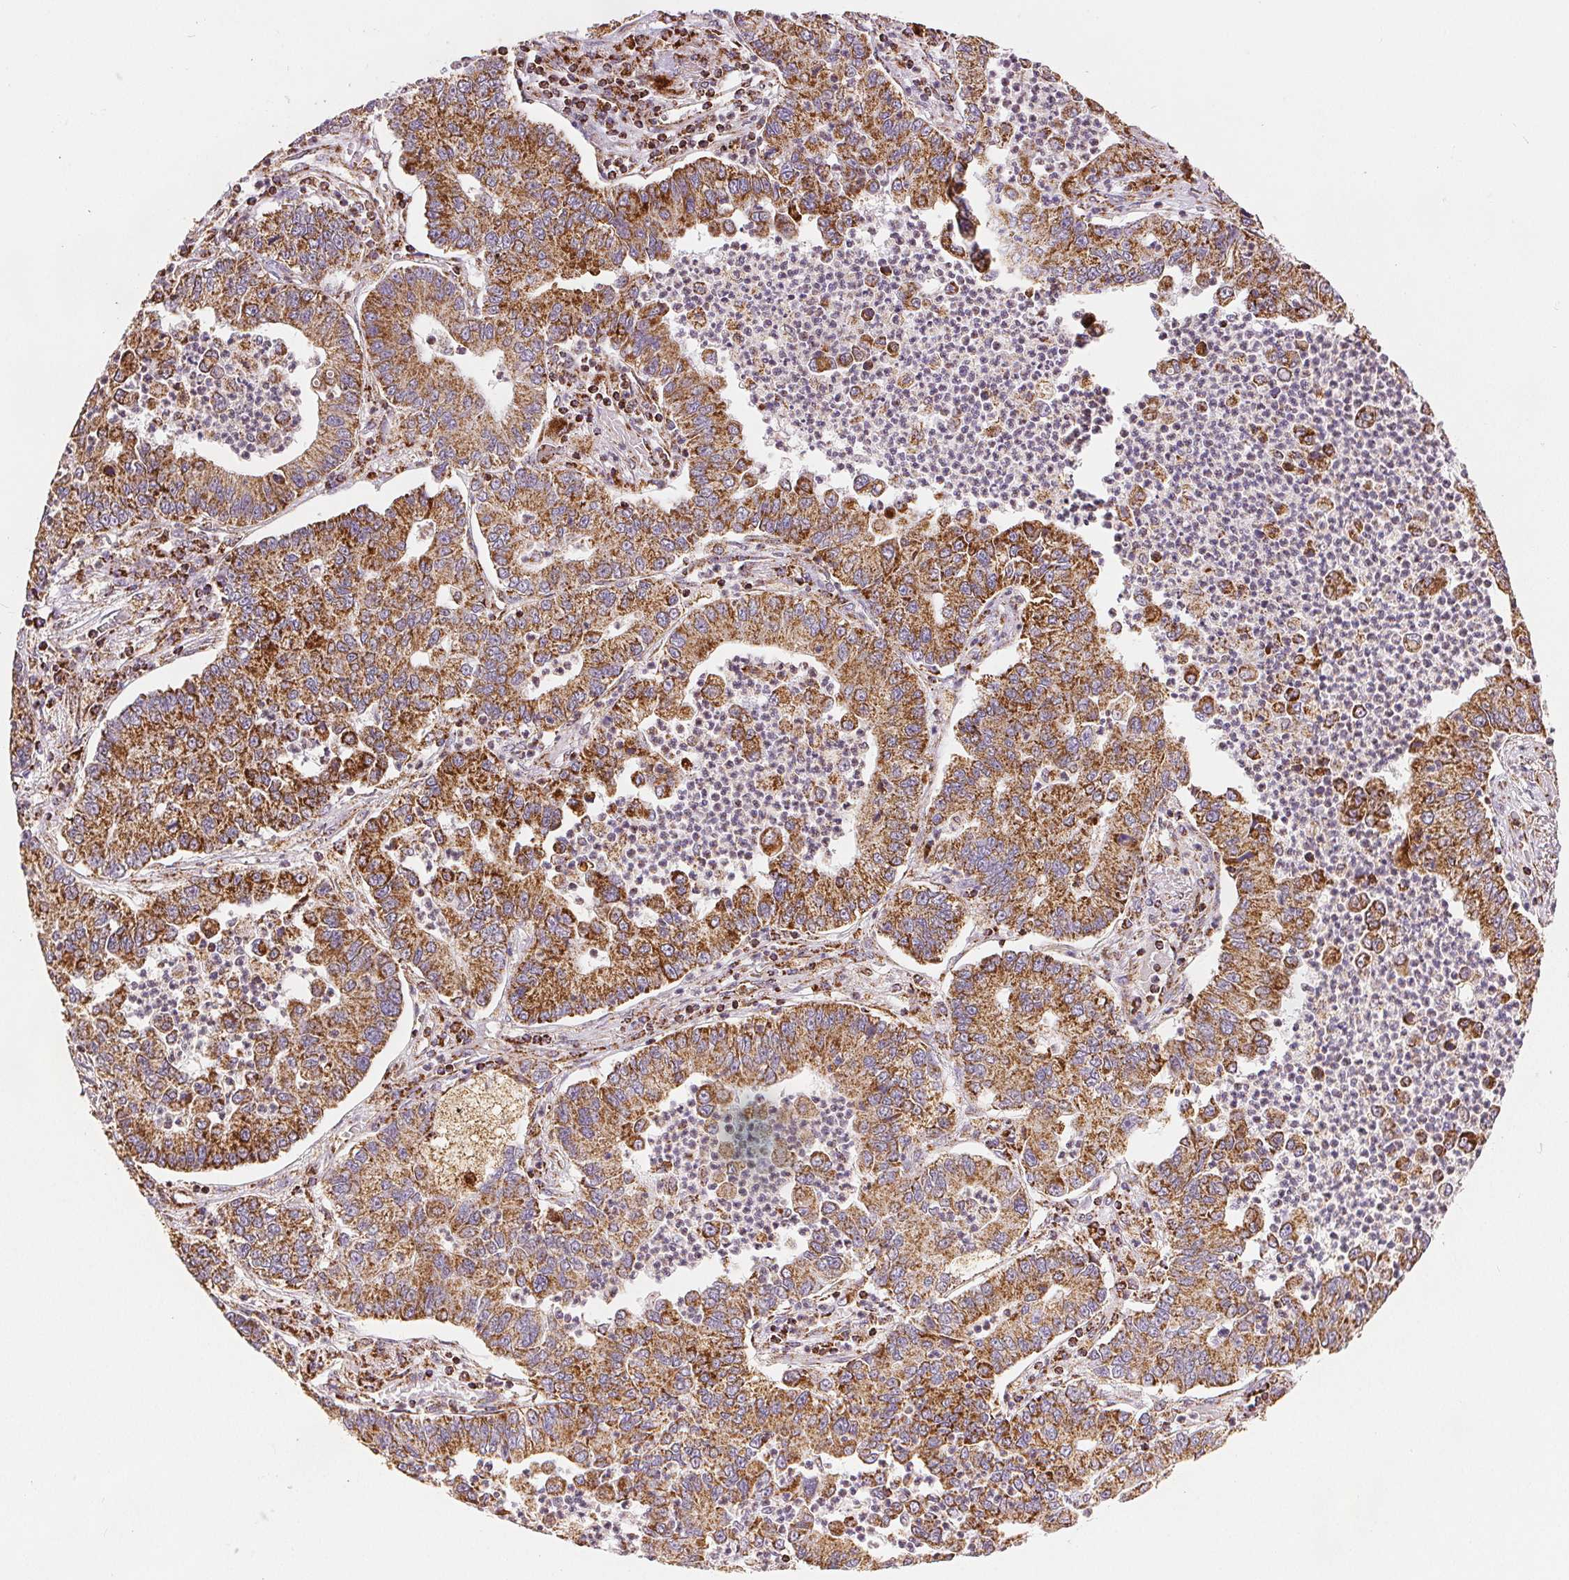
{"staining": {"intensity": "moderate", "quantity": ">75%", "location": "cytoplasmic/membranous"}, "tissue": "lung cancer", "cell_type": "Tumor cells", "image_type": "cancer", "snomed": [{"axis": "morphology", "description": "Adenocarcinoma, NOS"}, {"axis": "topography", "description": "Lung"}], "caption": "Lung adenocarcinoma tissue reveals moderate cytoplasmic/membranous staining in about >75% of tumor cells (DAB = brown stain, brightfield microscopy at high magnification).", "gene": "SDHB", "patient": {"sex": "female", "age": 57}}